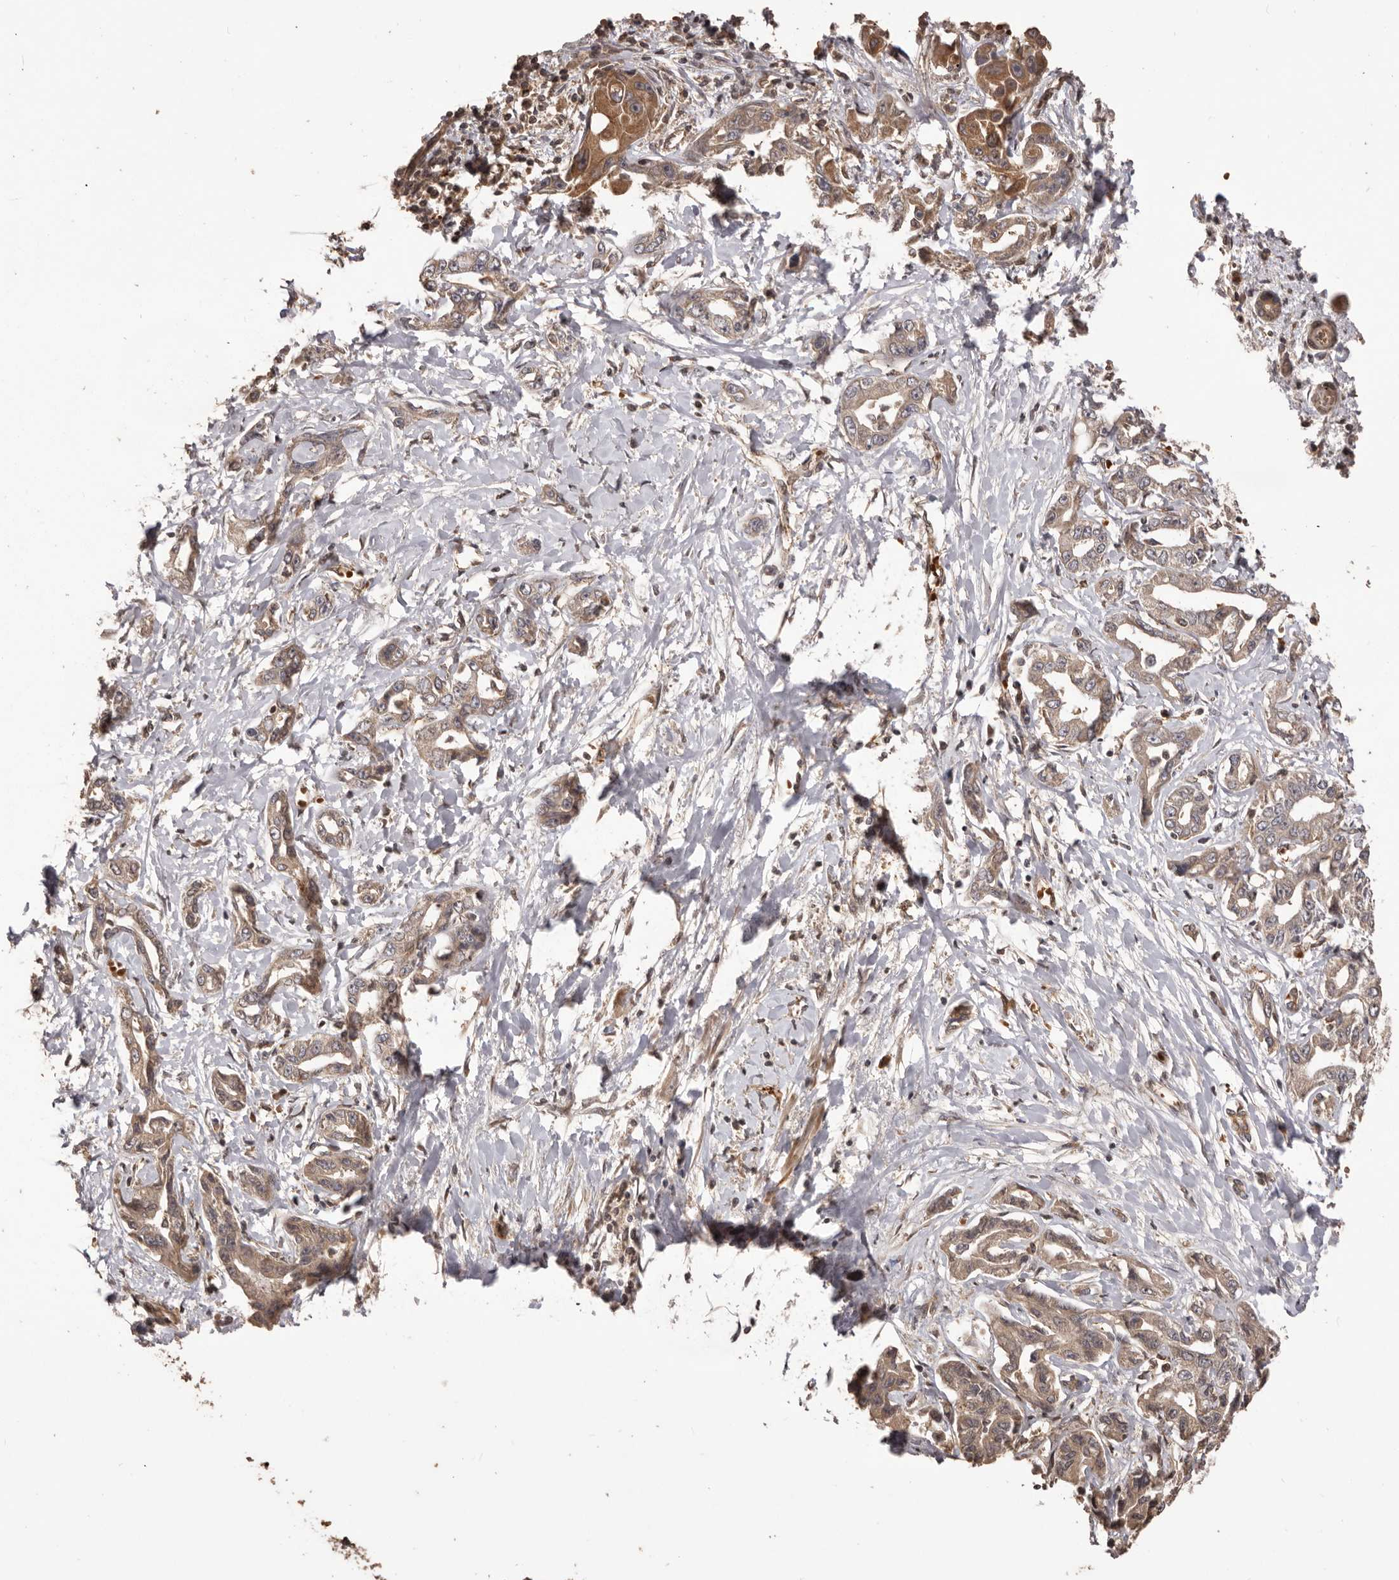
{"staining": {"intensity": "weak", "quantity": ">75%", "location": "cytoplasmic/membranous"}, "tissue": "liver cancer", "cell_type": "Tumor cells", "image_type": "cancer", "snomed": [{"axis": "morphology", "description": "Cholangiocarcinoma"}, {"axis": "topography", "description": "Liver"}], "caption": "High-magnification brightfield microscopy of liver cancer stained with DAB (brown) and counterstained with hematoxylin (blue). tumor cells exhibit weak cytoplasmic/membranous expression is present in approximately>75% of cells.", "gene": "QRSL1", "patient": {"sex": "male", "age": 59}}